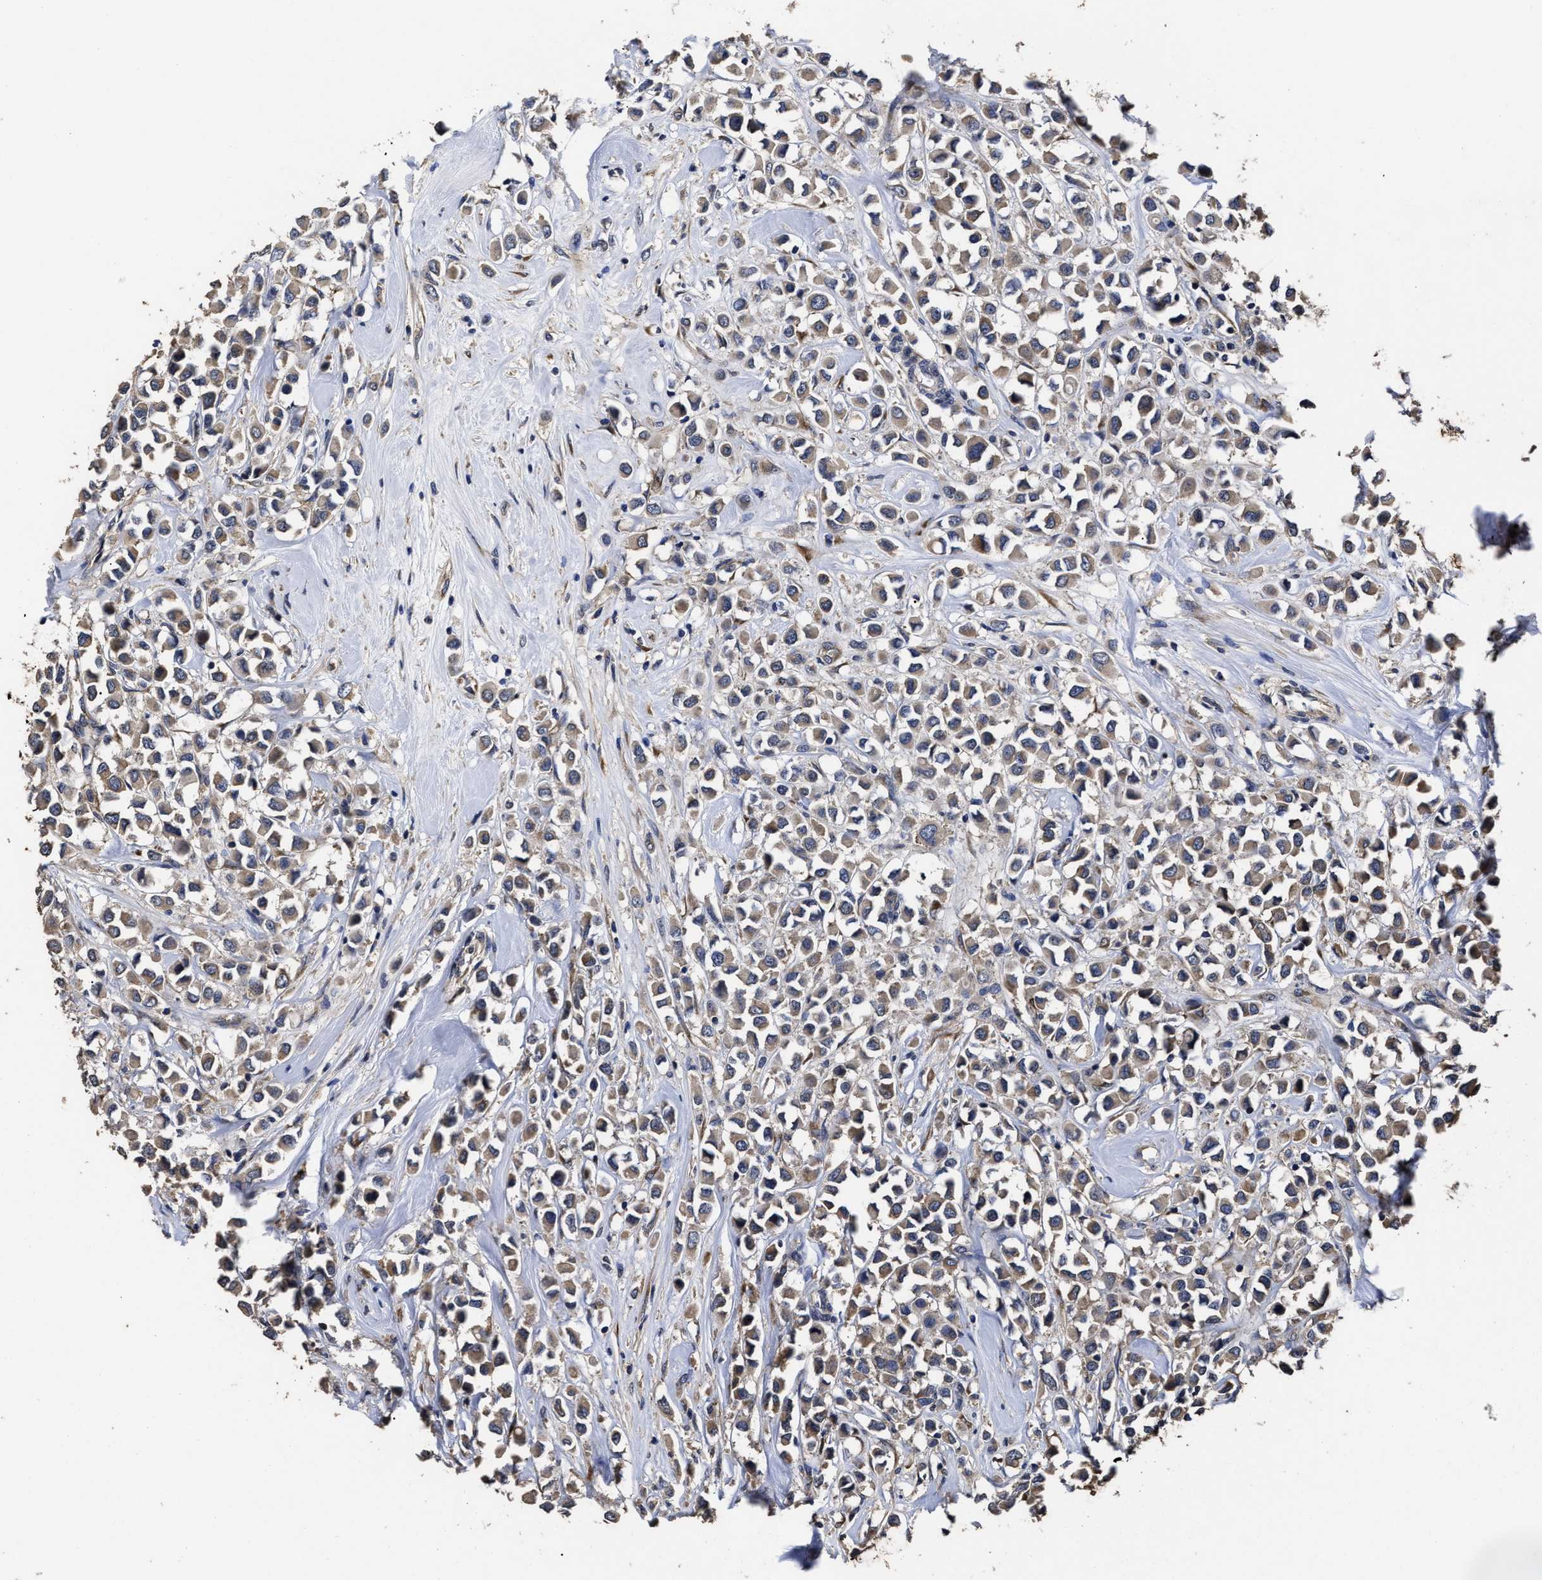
{"staining": {"intensity": "moderate", "quantity": ">75%", "location": "cytoplasmic/membranous"}, "tissue": "breast cancer", "cell_type": "Tumor cells", "image_type": "cancer", "snomed": [{"axis": "morphology", "description": "Duct carcinoma"}, {"axis": "topography", "description": "Breast"}], "caption": "Brown immunohistochemical staining in breast intraductal carcinoma displays moderate cytoplasmic/membranous positivity in about >75% of tumor cells.", "gene": "AVEN", "patient": {"sex": "female", "age": 61}}